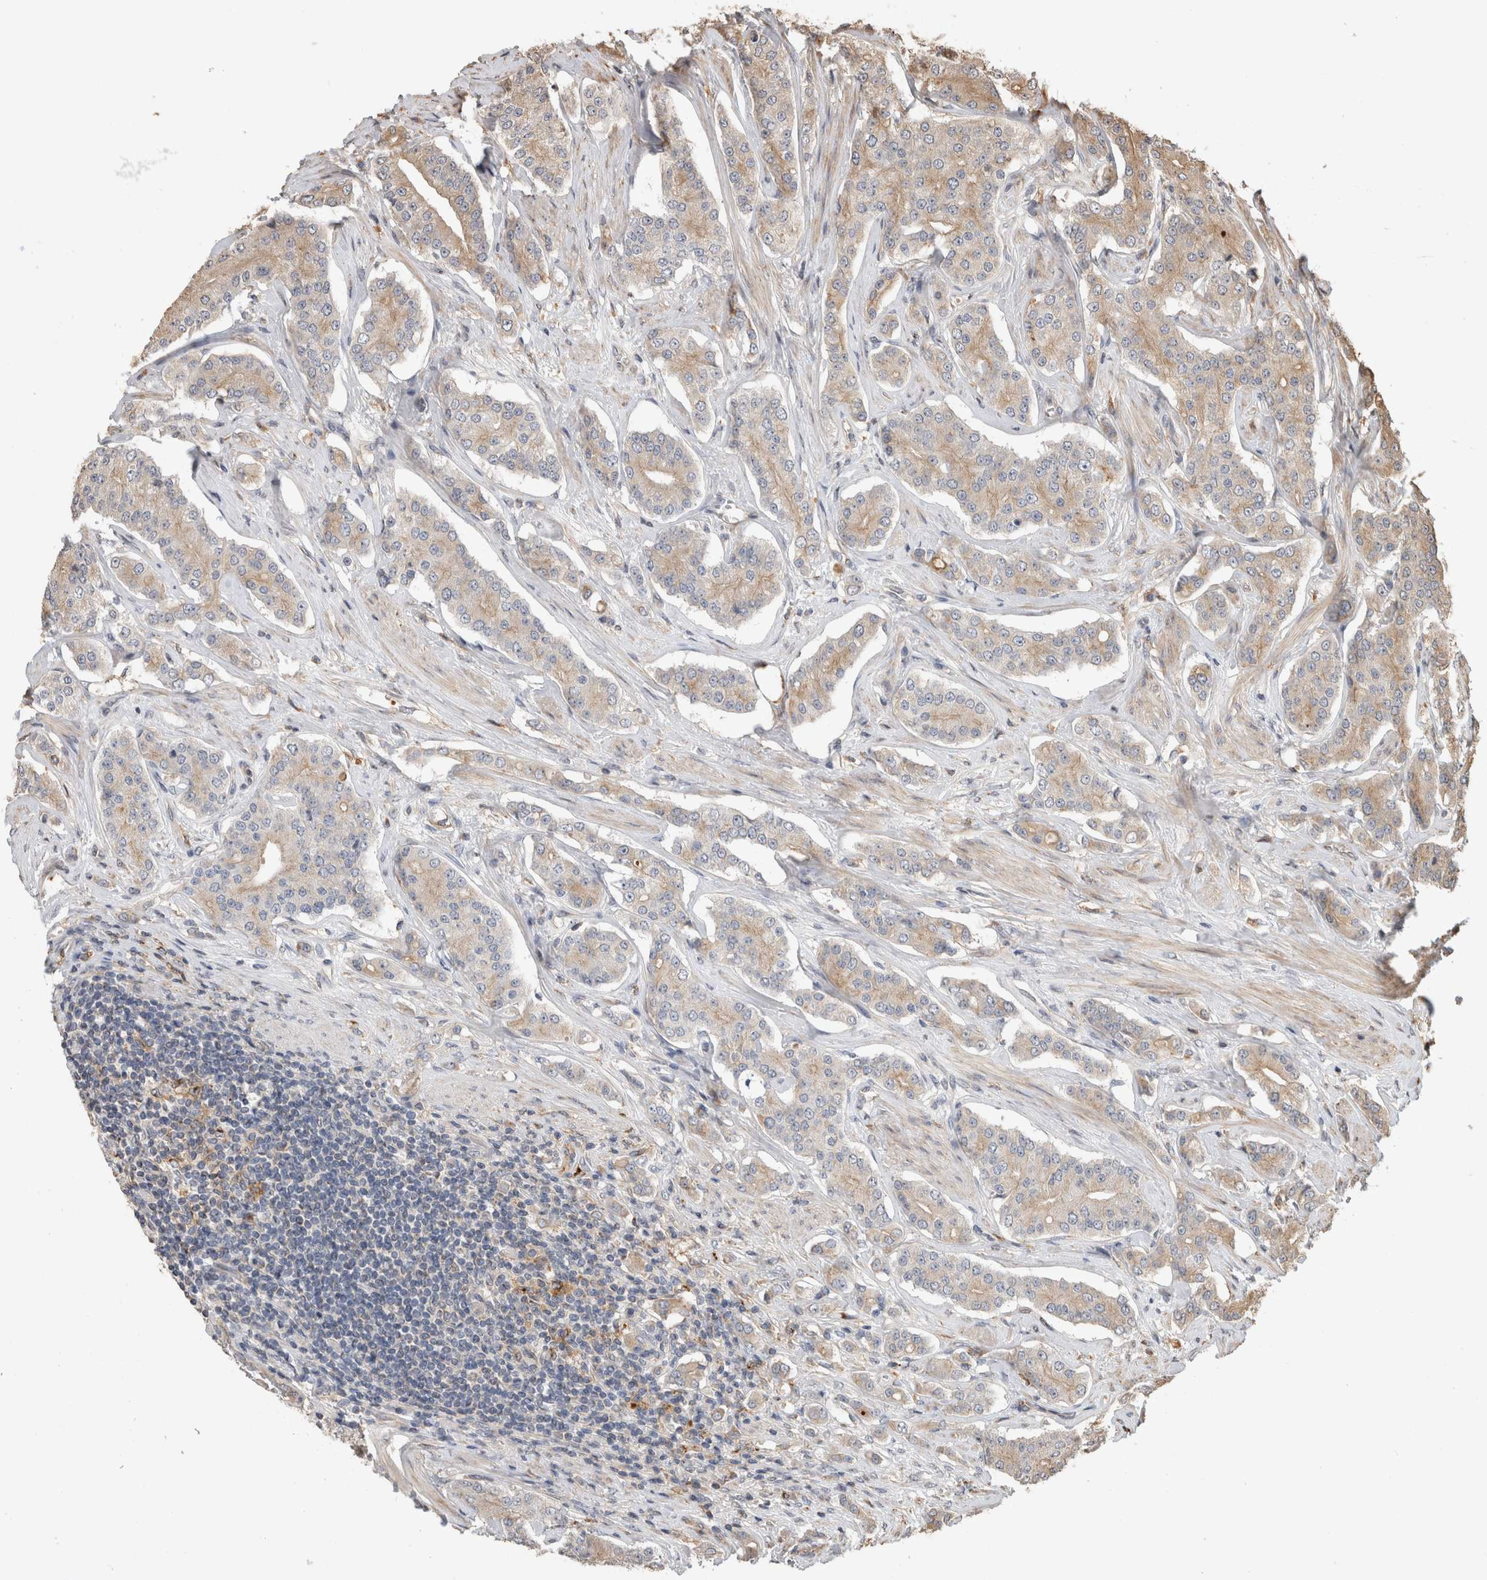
{"staining": {"intensity": "weak", "quantity": ">75%", "location": "cytoplasmic/membranous"}, "tissue": "prostate cancer", "cell_type": "Tumor cells", "image_type": "cancer", "snomed": [{"axis": "morphology", "description": "Adenocarcinoma, High grade"}, {"axis": "topography", "description": "Prostate"}], "caption": "This micrograph shows immunohistochemistry (IHC) staining of prostate cancer (high-grade adenocarcinoma), with low weak cytoplasmic/membranous positivity in approximately >75% of tumor cells.", "gene": "CLIP1", "patient": {"sex": "male", "age": 71}}